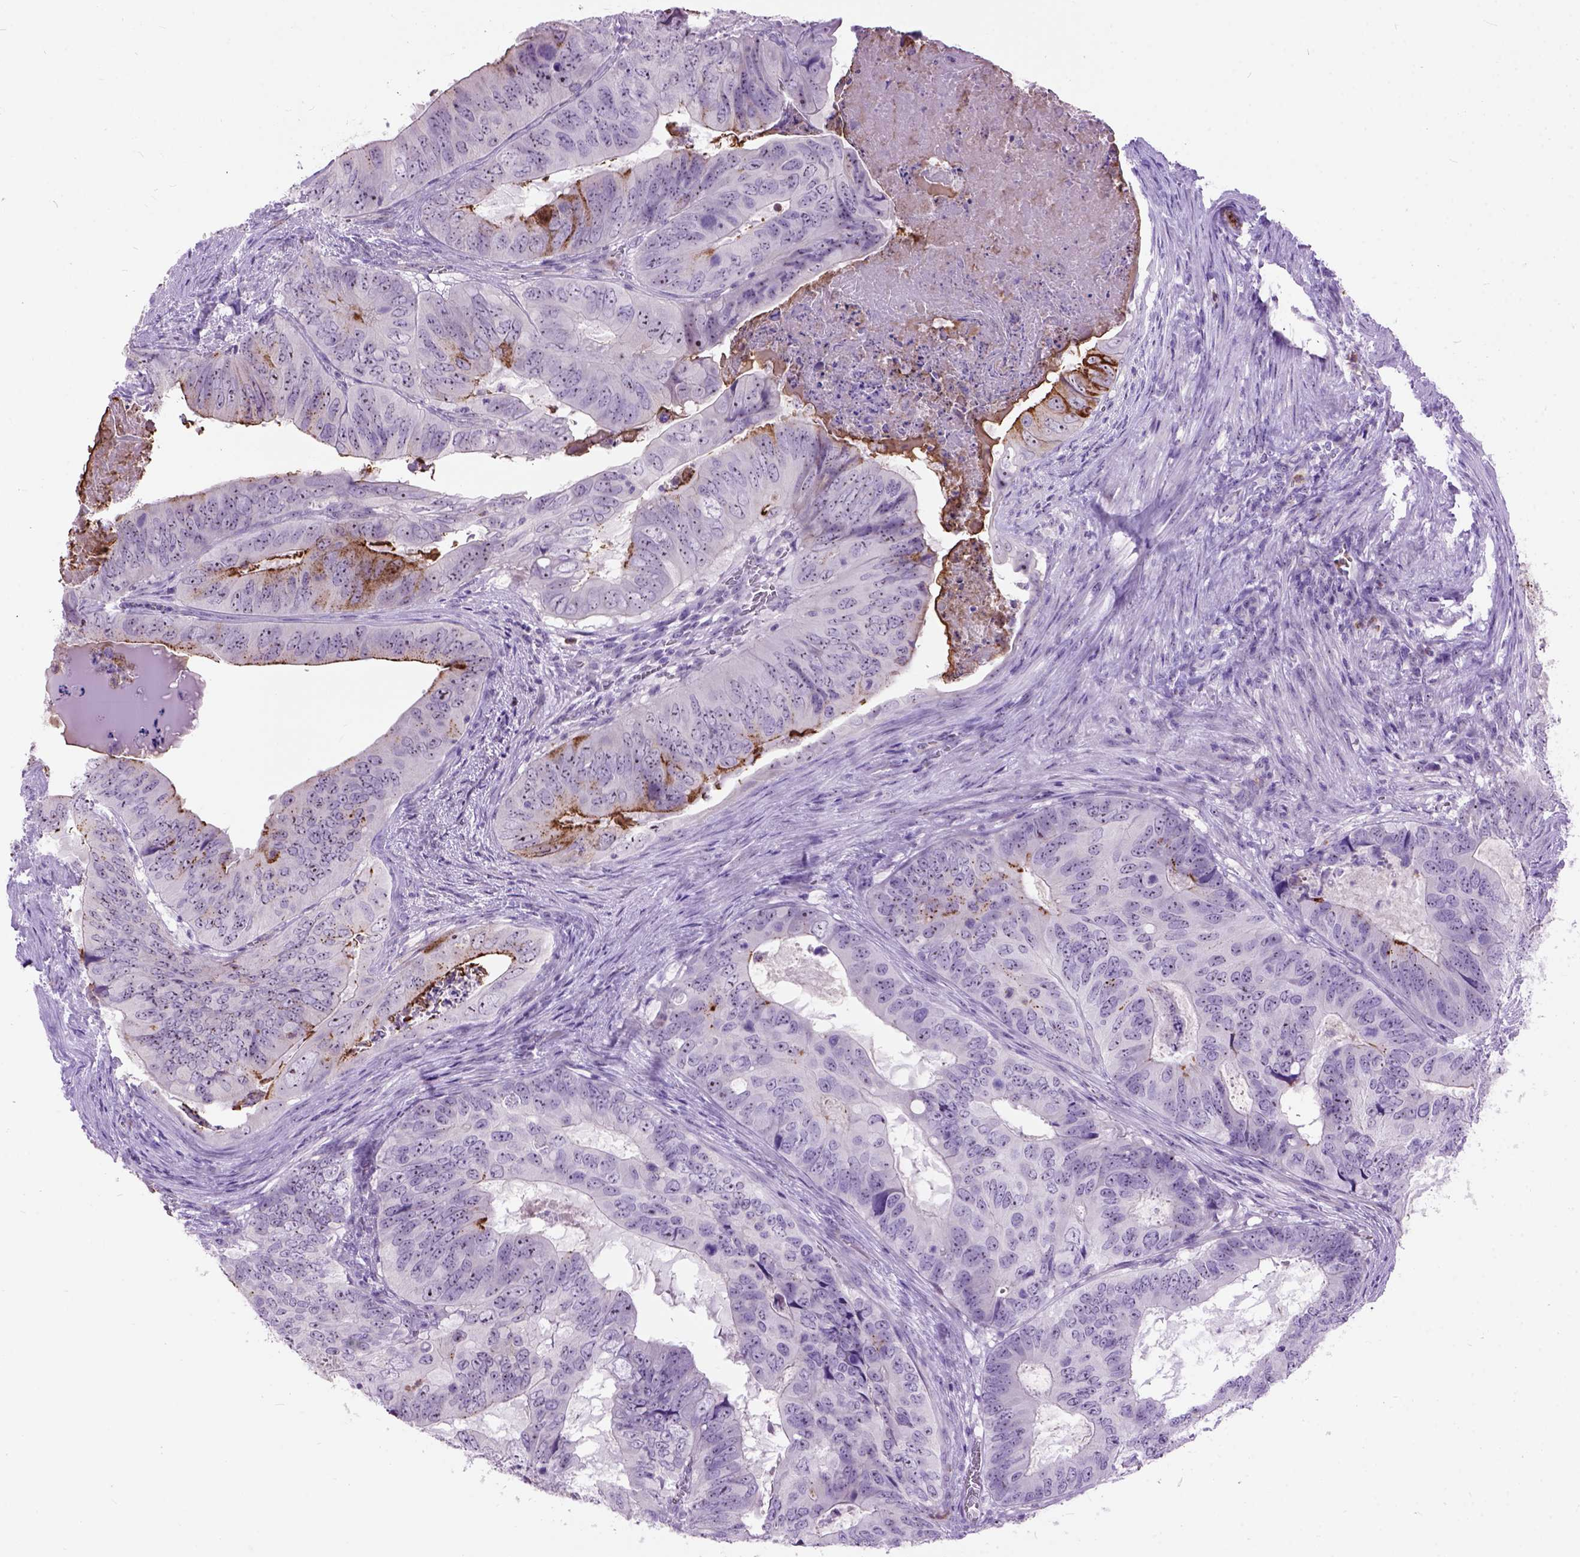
{"staining": {"intensity": "strong", "quantity": "<25%", "location": "cytoplasmic/membranous"}, "tissue": "colorectal cancer", "cell_type": "Tumor cells", "image_type": "cancer", "snomed": [{"axis": "morphology", "description": "Adenocarcinoma, NOS"}, {"axis": "topography", "description": "Colon"}], "caption": "Adenocarcinoma (colorectal) was stained to show a protein in brown. There is medium levels of strong cytoplasmic/membranous staining in approximately <25% of tumor cells.", "gene": "MAPT", "patient": {"sex": "male", "age": 79}}